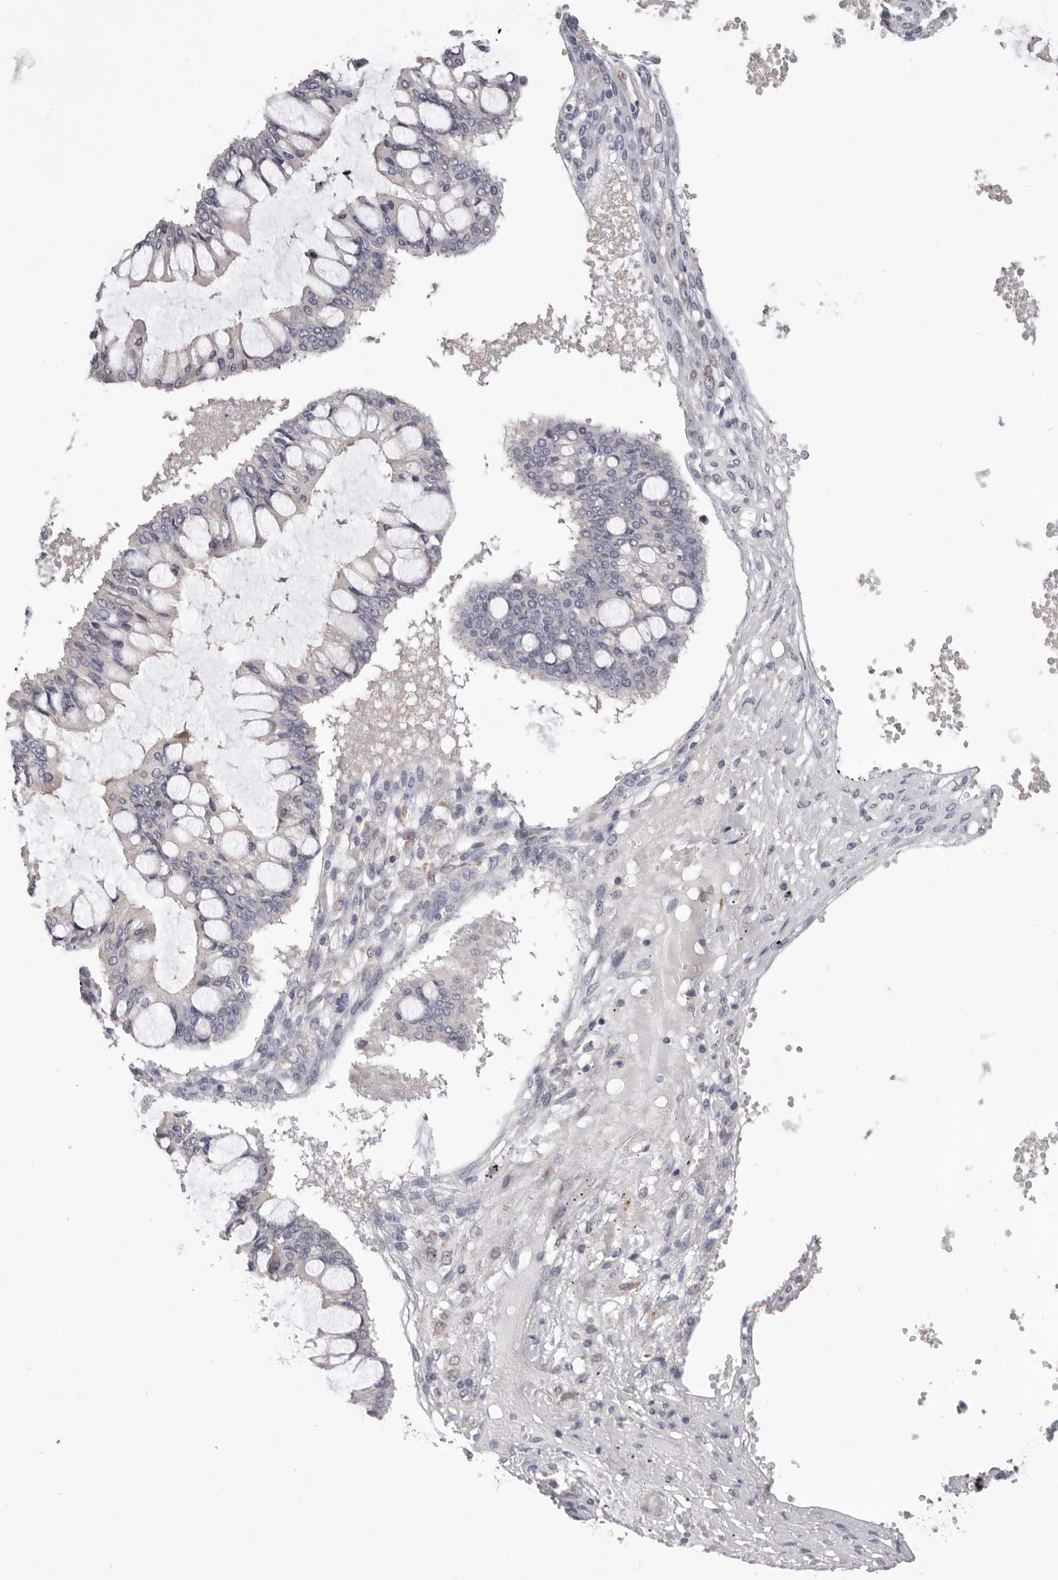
{"staining": {"intensity": "negative", "quantity": "none", "location": "none"}, "tissue": "ovarian cancer", "cell_type": "Tumor cells", "image_type": "cancer", "snomed": [{"axis": "morphology", "description": "Cystadenocarcinoma, mucinous, NOS"}, {"axis": "topography", "description": "Ovary"}], "caption": "An immunohistochemistry micrograph of ovarian mucinous cystadenocarcinoma is shown. There is no staining in tumor cells of ovarian mucinous cystadenocarcinoma. Nuclei are stained in blue.", "gene": "DOP1A", "patient": {"sex": "female", "age": 73}}